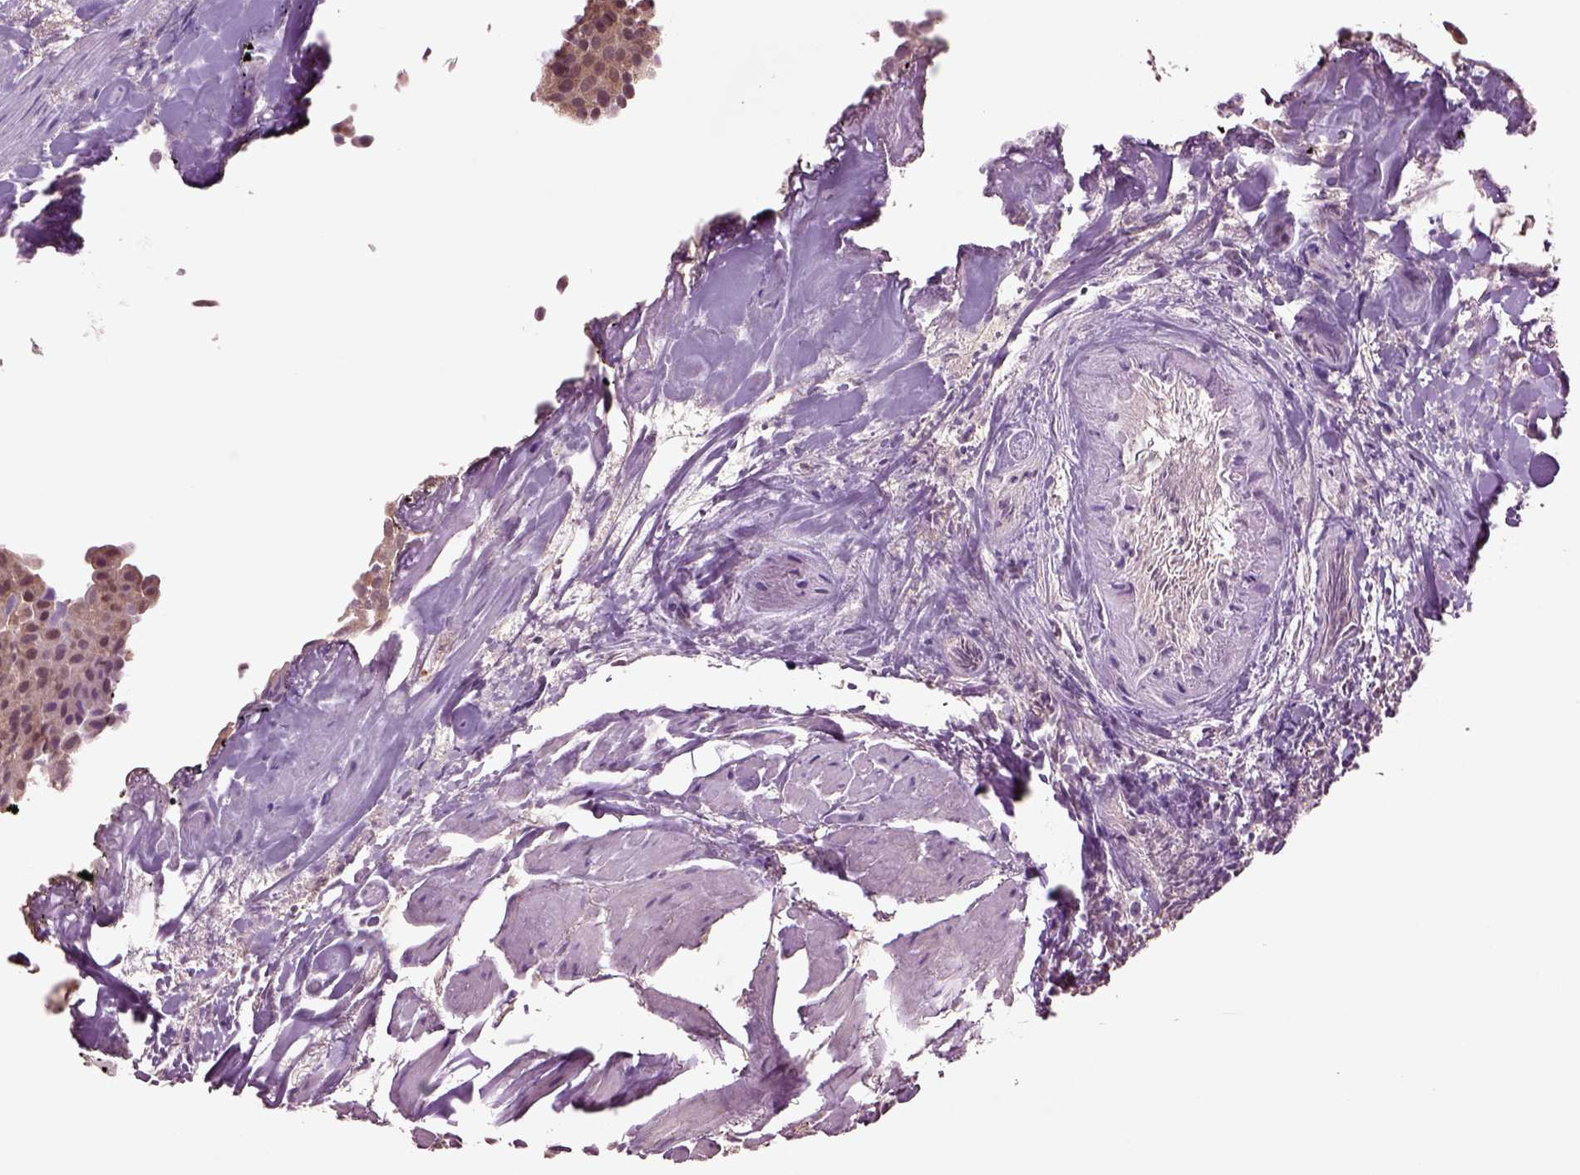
{"staining": {"intensity": "moderate", "quantity": ">75%", "location": "cytoplasmic/membranous"}, "tissue": "urothelial cancer", "cell_type": "Tumor cells", "image_type": "cancer", "snomed": [{"axis": "morphology", "description": "Urothelial carcinoma, Low grade"}, {"axis": "topography", "description": "Urinary bladder"}], "caption": "Immunohistochemistry (DAB (3,3'-diaminobenzidine)) staining of human urothelial carcinoma (low-grade) exhibits moderate cytoplasmic/membranous protein staining in about >75% of tumor cells.", "gene": "MDP1", "patient": {"sex": "female", "age": 87}}